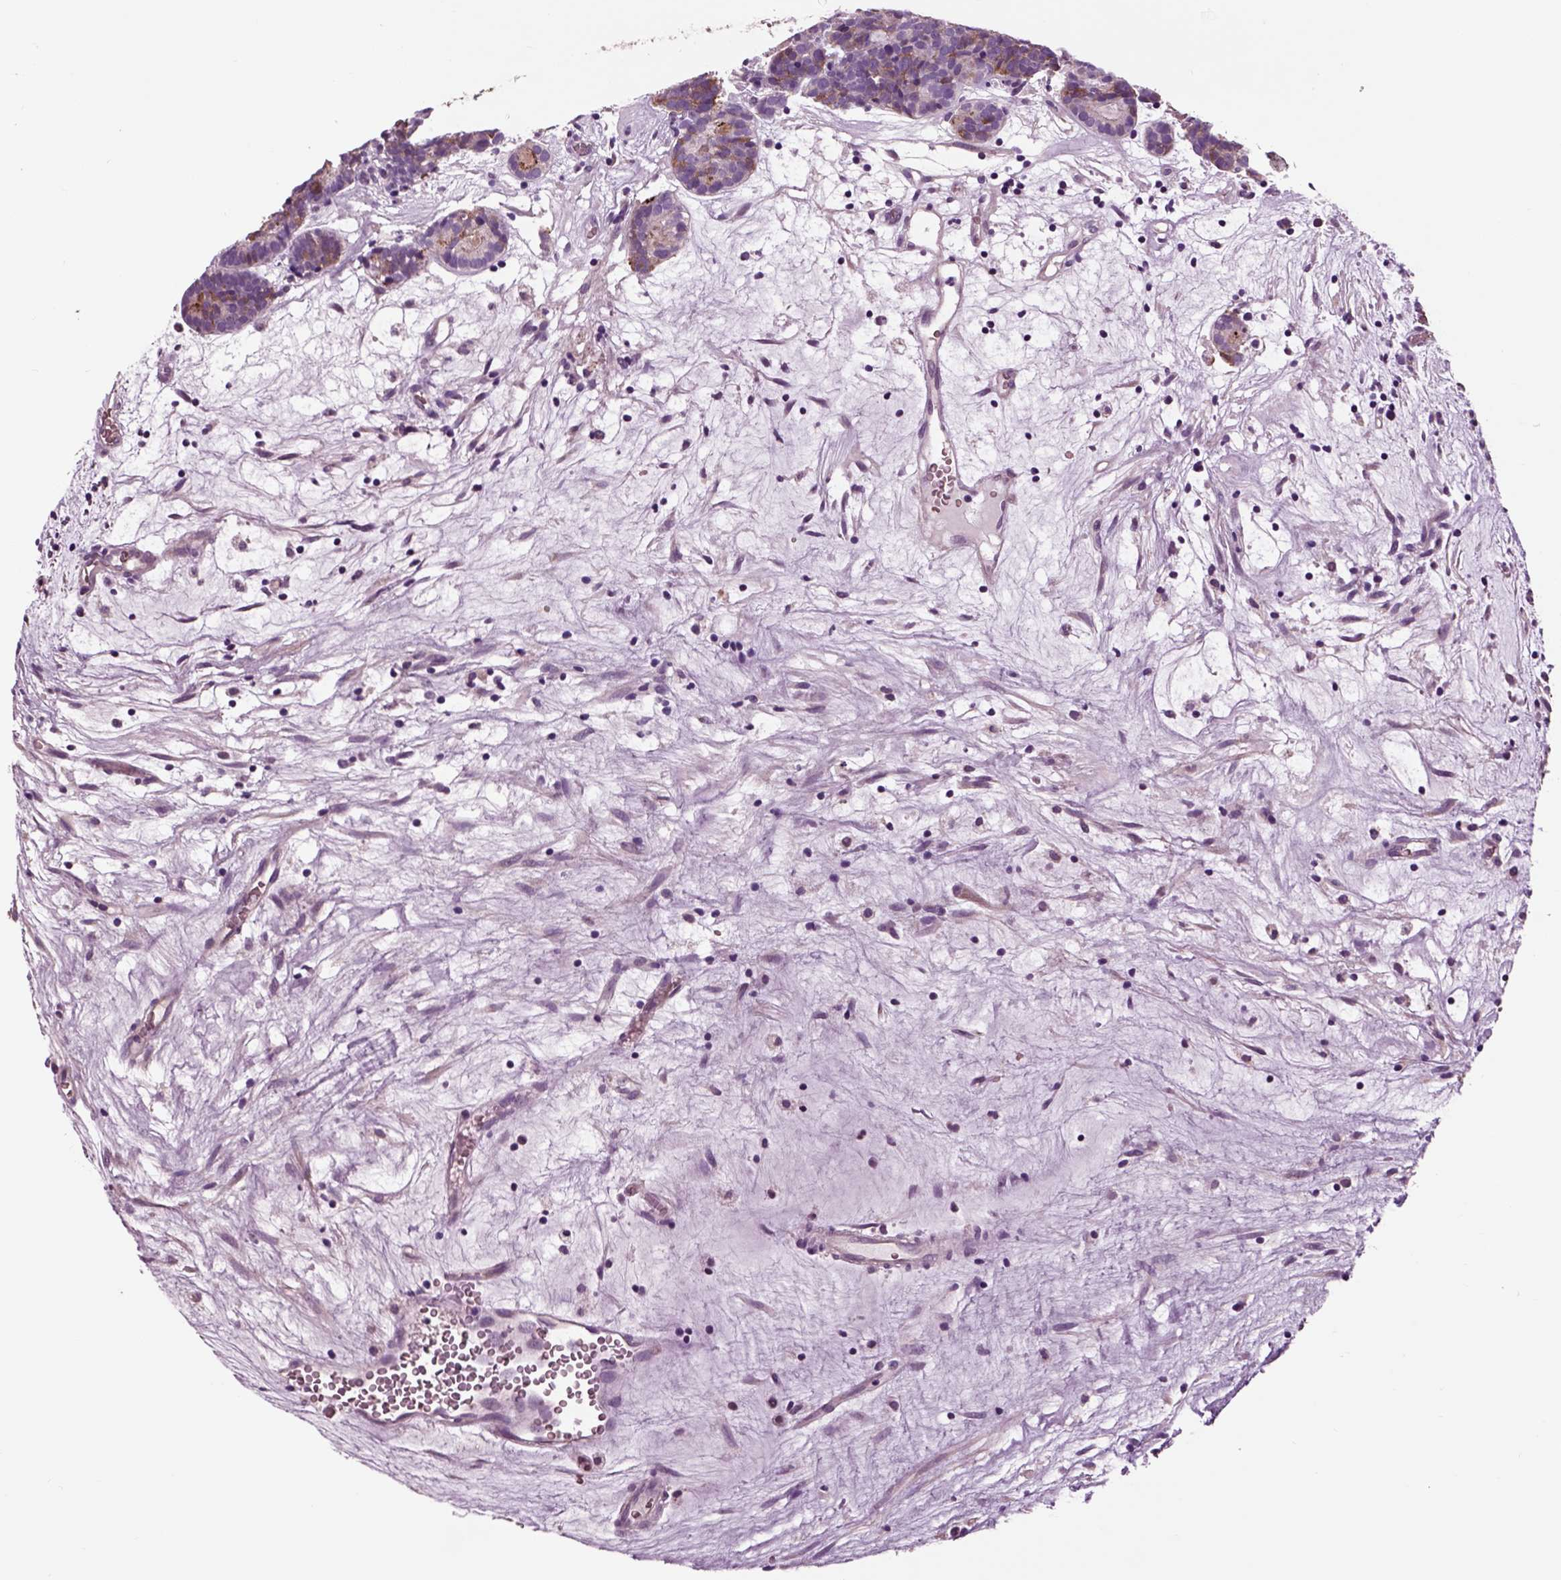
{"staining": {"intensity": "moderate", "quantity": "<25%", "location": "cytoplasmic/membranous"}, "tissue": "head and neck cancer", "cell_type": "Tumor cells", "image_type": "cancer", "snomed": [{"axis": "morphology", "description": "Adenocarcinoma, NOS"}, {"axis": "topography", "description": "Head-Neck"}], "caption": "Protein staining of head and neck cancer tissue demonstrates moderate cytoplasmic/membranous staining in about <25% of tumor cells.", "gene": "CHGB", "patient": {"sex": "female", "age": 81}}